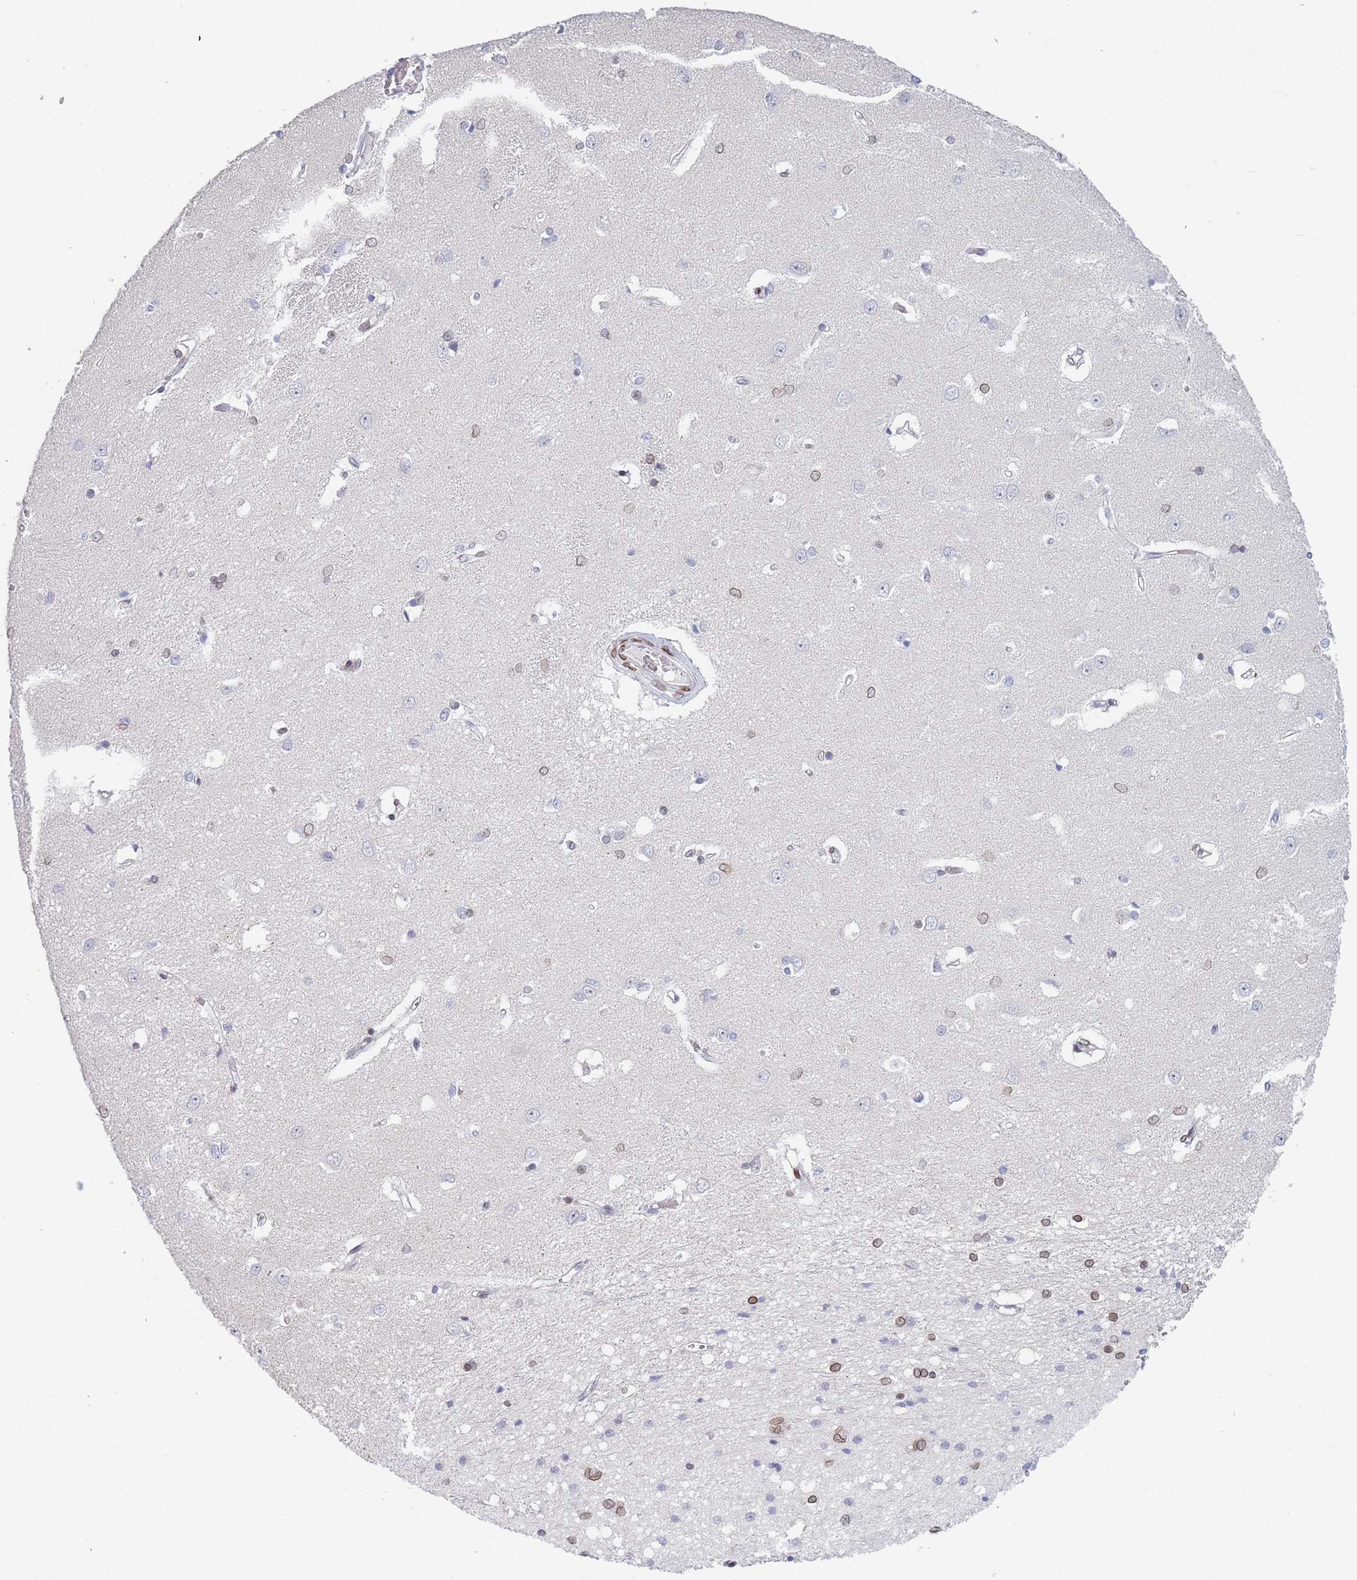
{"staining": {"intensity": "moderate", "quantity": "<25%", "location": "cytoplasmic/membranous,nuclear"}, "tissue": "caudate", "cell_type": "Glial cells", "image_type": "normal", "snomed": [{"axis": "morphology", "description": "Normal tissue, NOS"}, {"axis": "topography", "description": "Lateral ventricle wall"}], "caption": "Caudate stained with immunohistochemistry displays moderate cytoplasmic/membranous,nuclear expression in approximately <25% of glial cells.", "gene": "ZBTB1", "patient": {"sex": "male", "age": 37}}